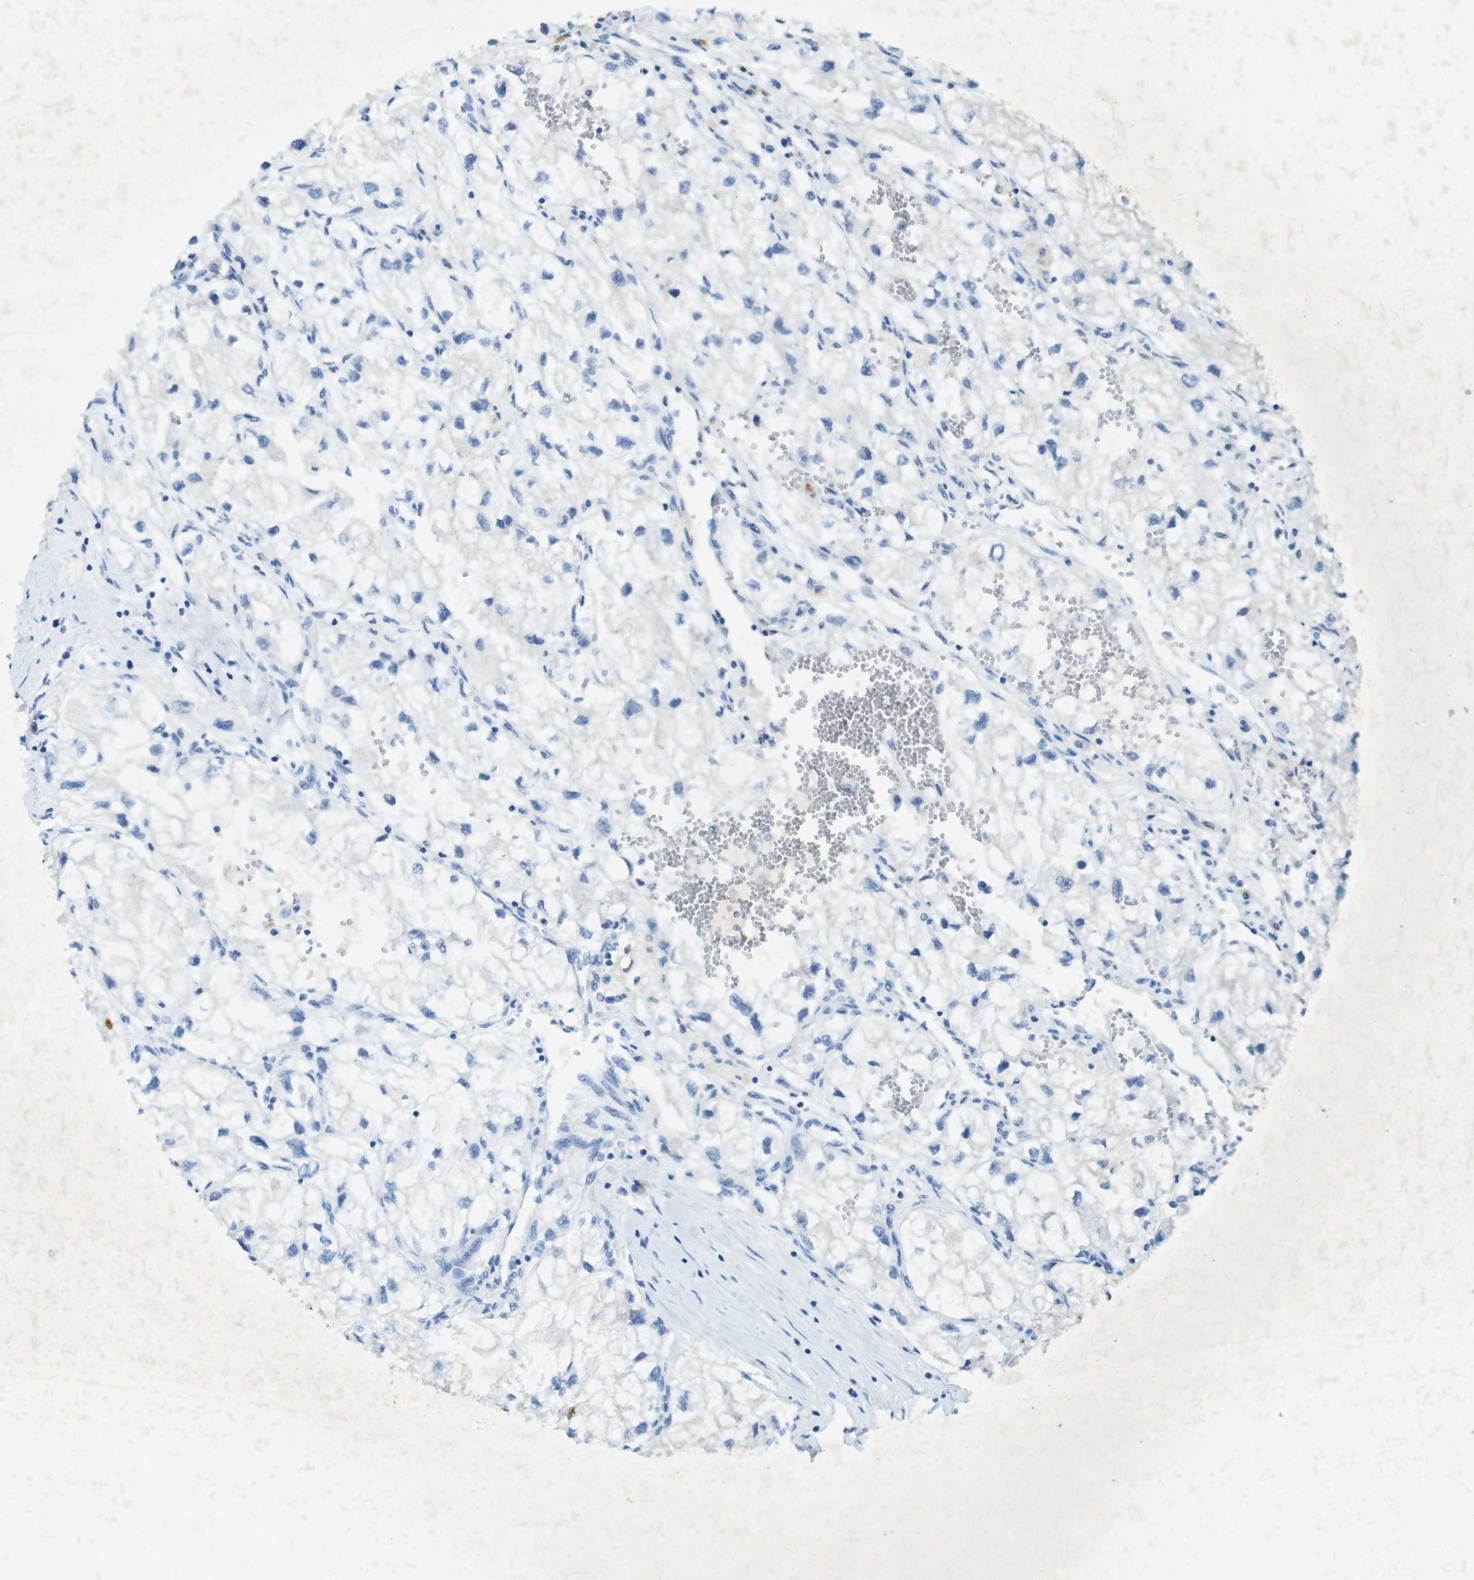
{"staining": {"intensity": "negative", "quantity": "none", "location": "none"}, "tissue": "renal cancer", "cell_type": "Tumor cells", "image_type": "cancer", "snomed": [{"axis": "morphology", "description": "Adenocarcinoma, NOS"}, {"axis": "topography", "description": "Kidney"}], "caption": "High magnification brightfield microscopy of adenocarcinoma (renal) stained with DAB (3,3'-diaminobenzidine) (brown) and counterstained with hematoxylin (blue): tumor cells show no significant expression. (DAB (3,3'-diaminobenzidine) immunohistochemistry visualized using brightfield microscopy, high magnification).", "gene": "CD320", "patient": {"sex": "female", "age": 70}}